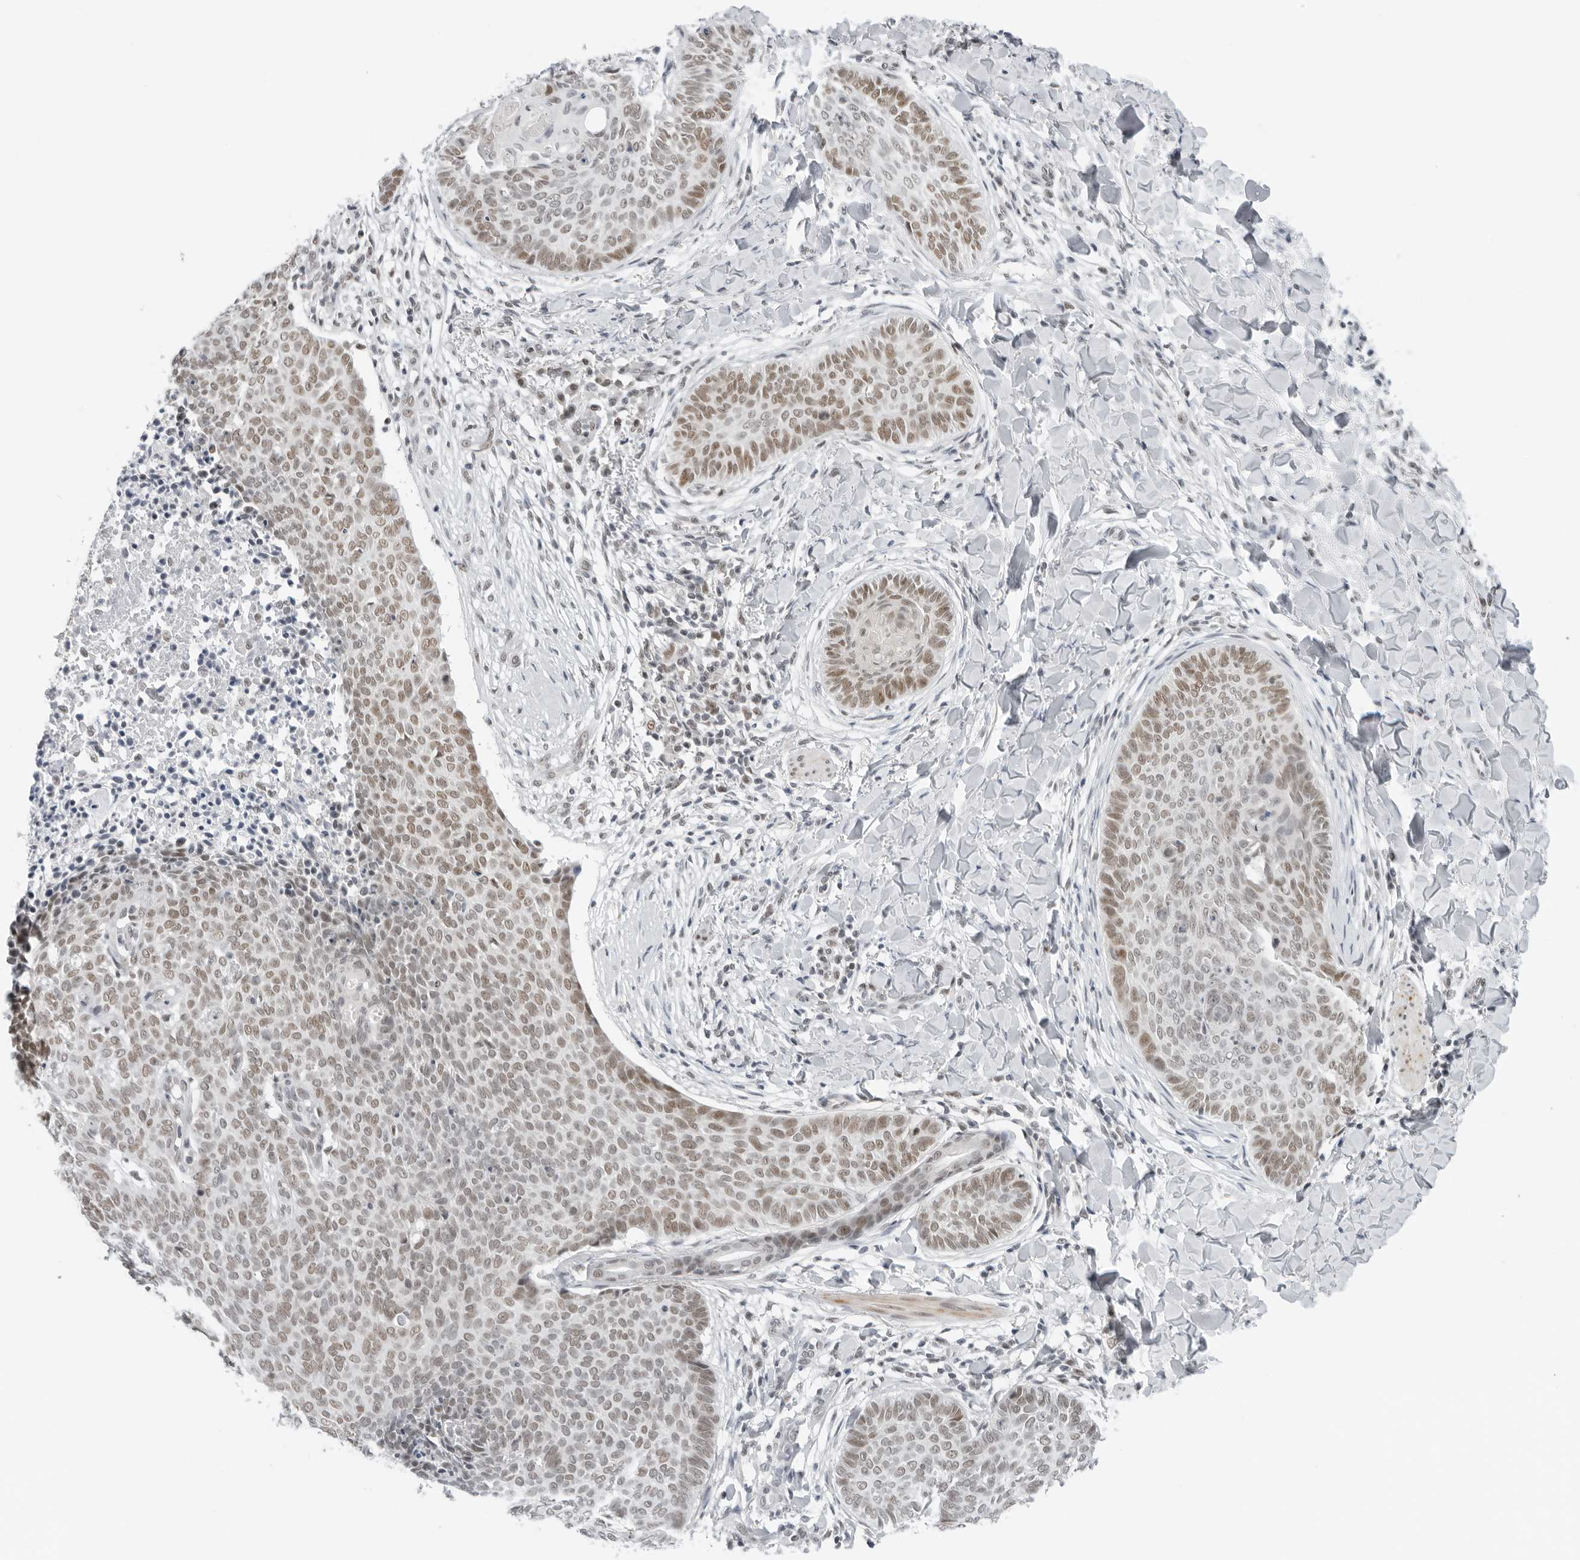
{"staining": {"intensity": "weak", "quantity": "25%-75%", "location": "nuclear"}, "tissue": "skin cancer", "cell_type": "Tumor cells", "image_type": "cancer", "snomed": [{"axis": "morphology", "description": "Normal tissue, NOS"}, {"axis": "morphology", "description": "Basal cell carcinoma"}, {"axis": "topography", "description": "Skin"}], "caption": "Tumor cells show weak nuclear positivity in about 25%-75% of cells in basal cell carcinoma (skin). (DAB (3,3'-diaminobenzidine) IHC, brown staining for protein, blue staining for nuclei).", "gene": "FOXK2", "patient": {"sex": "male", "age": 50}}